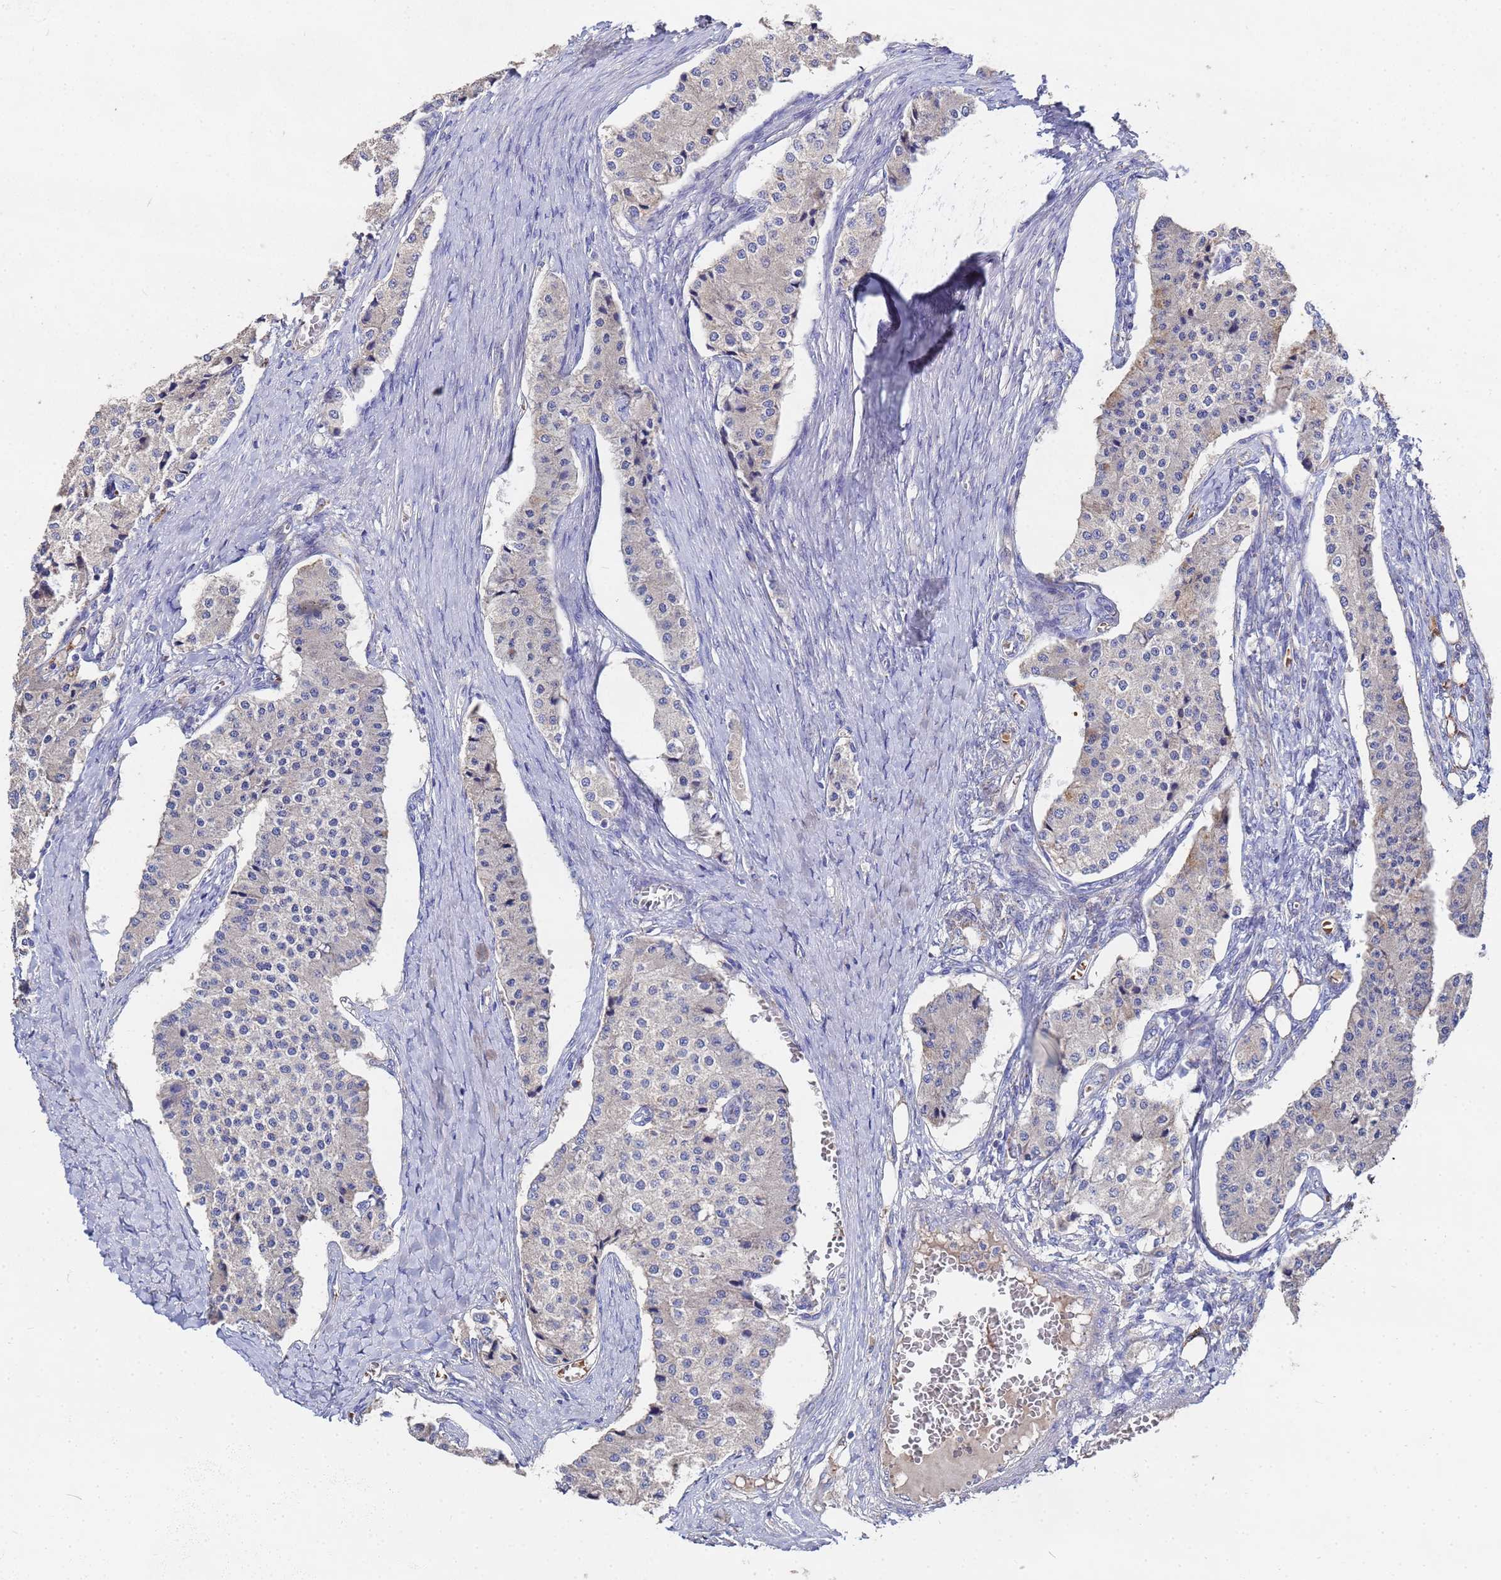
{"staining": {"intensity": "negative", "quantity": "none", "location": "none"}, "tissue": "carcinoid", "cell_type": "Tumor cells", "image_type": "cancer", "snomed": [{"axis": "morphology", "description": "Carcinoid, malignant, NOS"}, {"axis": "topography", "description": "Colon"}], "caption": "Tumor cells are negative for protein expression in human carcinoid. The staining is performed using DAB brown chromogen with nuclei counter-stained in using hematoxylin.", "gene": "TCP10L", "patient": {"sex": "female", "age": 52}}